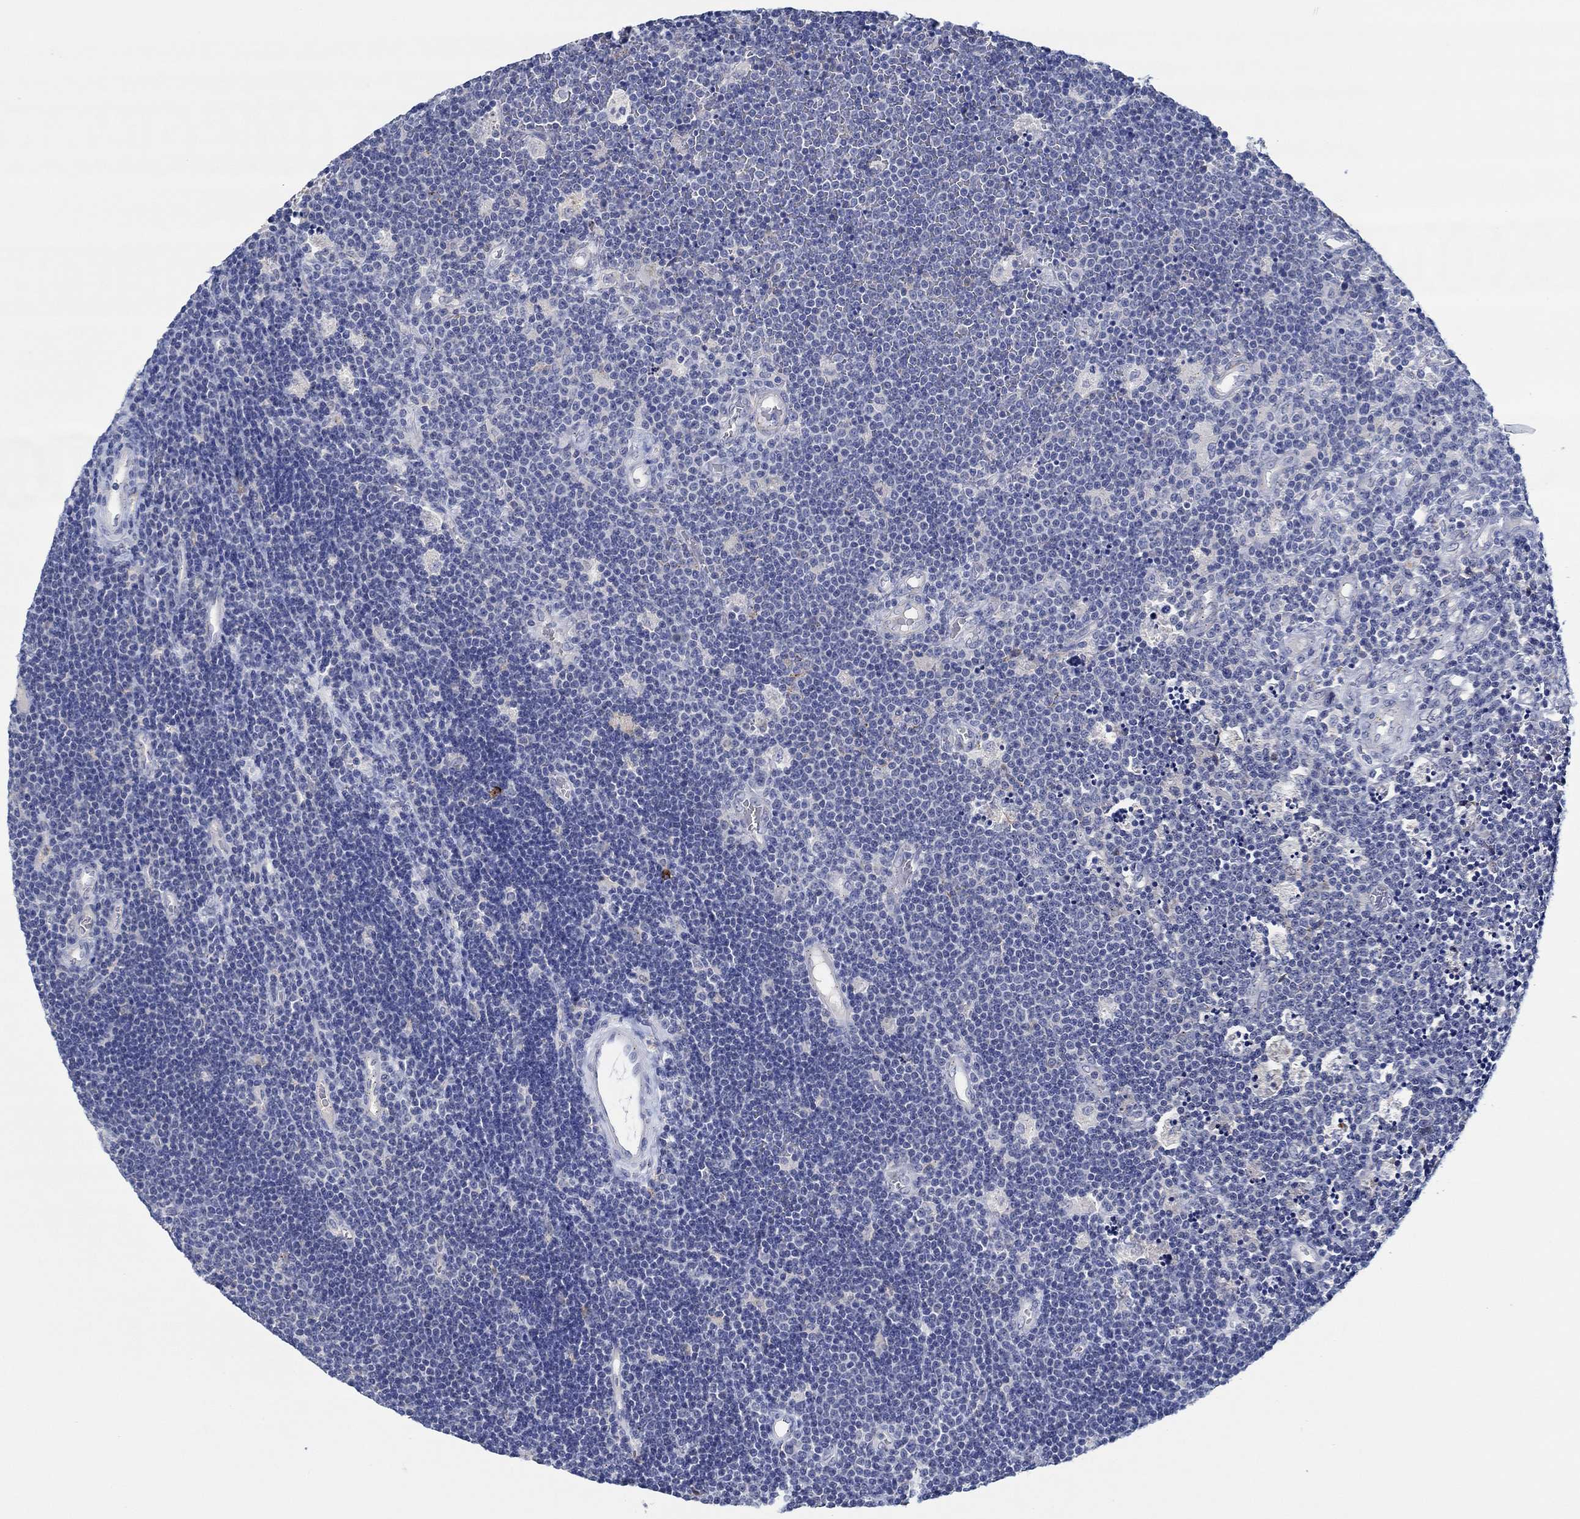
{"staining": {"intensity": "negative", "quantity": "none", "location": "none"}, "tissue": "lymphoma", "cell_type": "Tumor cells", "image_type": "cancer", "snomed": [{"axis": "morphology", "description": "Malignant lymphoma, non-Hodgkin's type, Low grade"}, {"axis": "topography", "description": "Brain"}], "caption": "The image exhibits no significant staining in tumor cells of malignant lymphoma, non-Hodgkin's type (low-grade).", "gene": "CPM", "patient": {"sex": "female", "age": 66}}